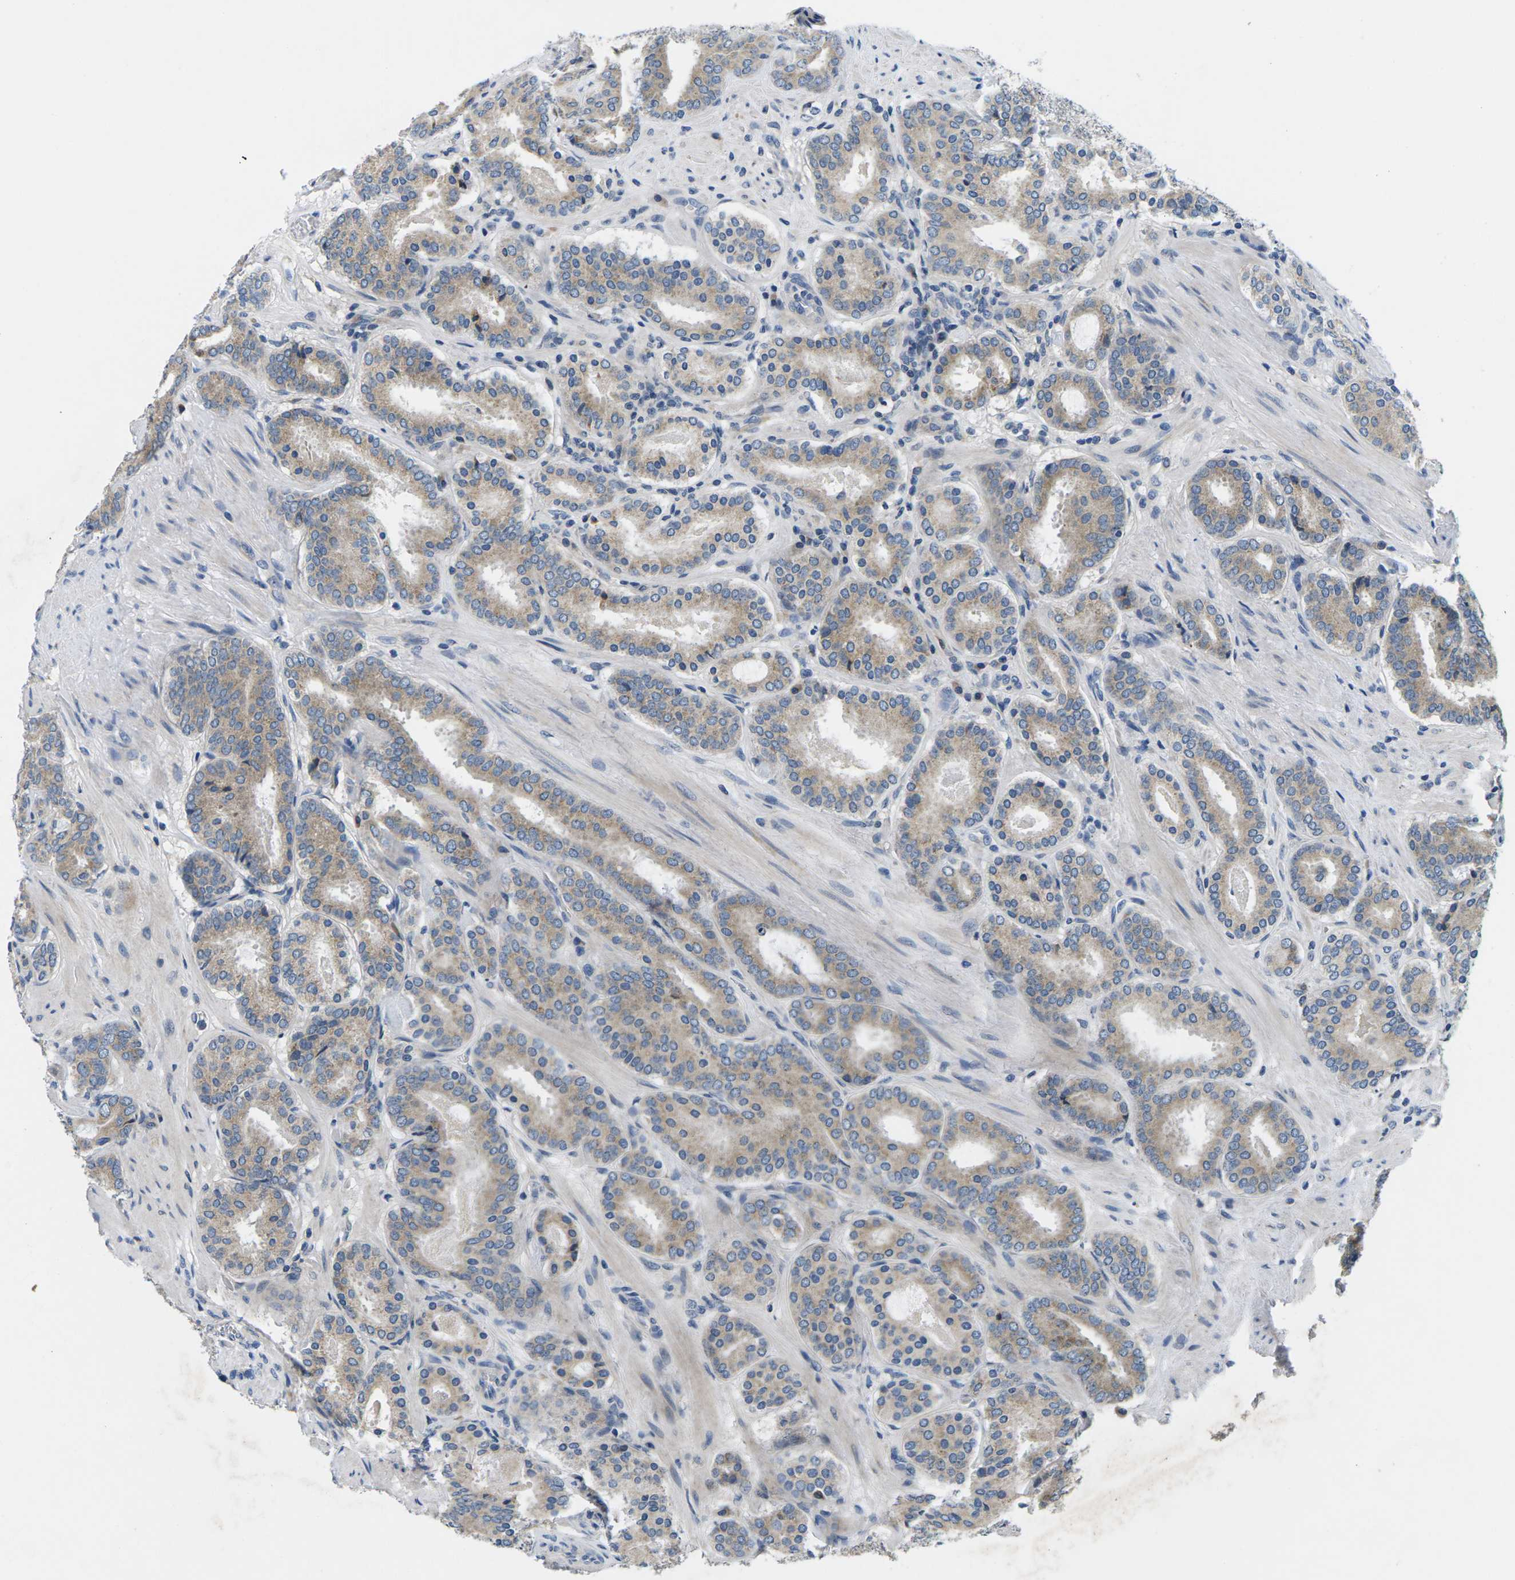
{"staining": {"intensity": "weak", "quantity": "25%-75%", "location": "cytoplasmic/membranous"}, "tissue": "prostate cancer", "cell_type": "Tumor cells", "image_type": "cancer", "snomed": [{"axis": "morphology", "description": "Adenocarcinoma, Low grade"}, {"axis": "topography", "description": "Prostate"}], "caption": "IHC histopathology image of adenocarcinoma (low-grade) (prostate) stained for a protein (brown), which reveals low levels of weak cytoplasmic/membranous staining in approximately 25%-75% of tumor cells.", "gene": "ERGIC3", "patient": {"sex": "male", "age": 69}}